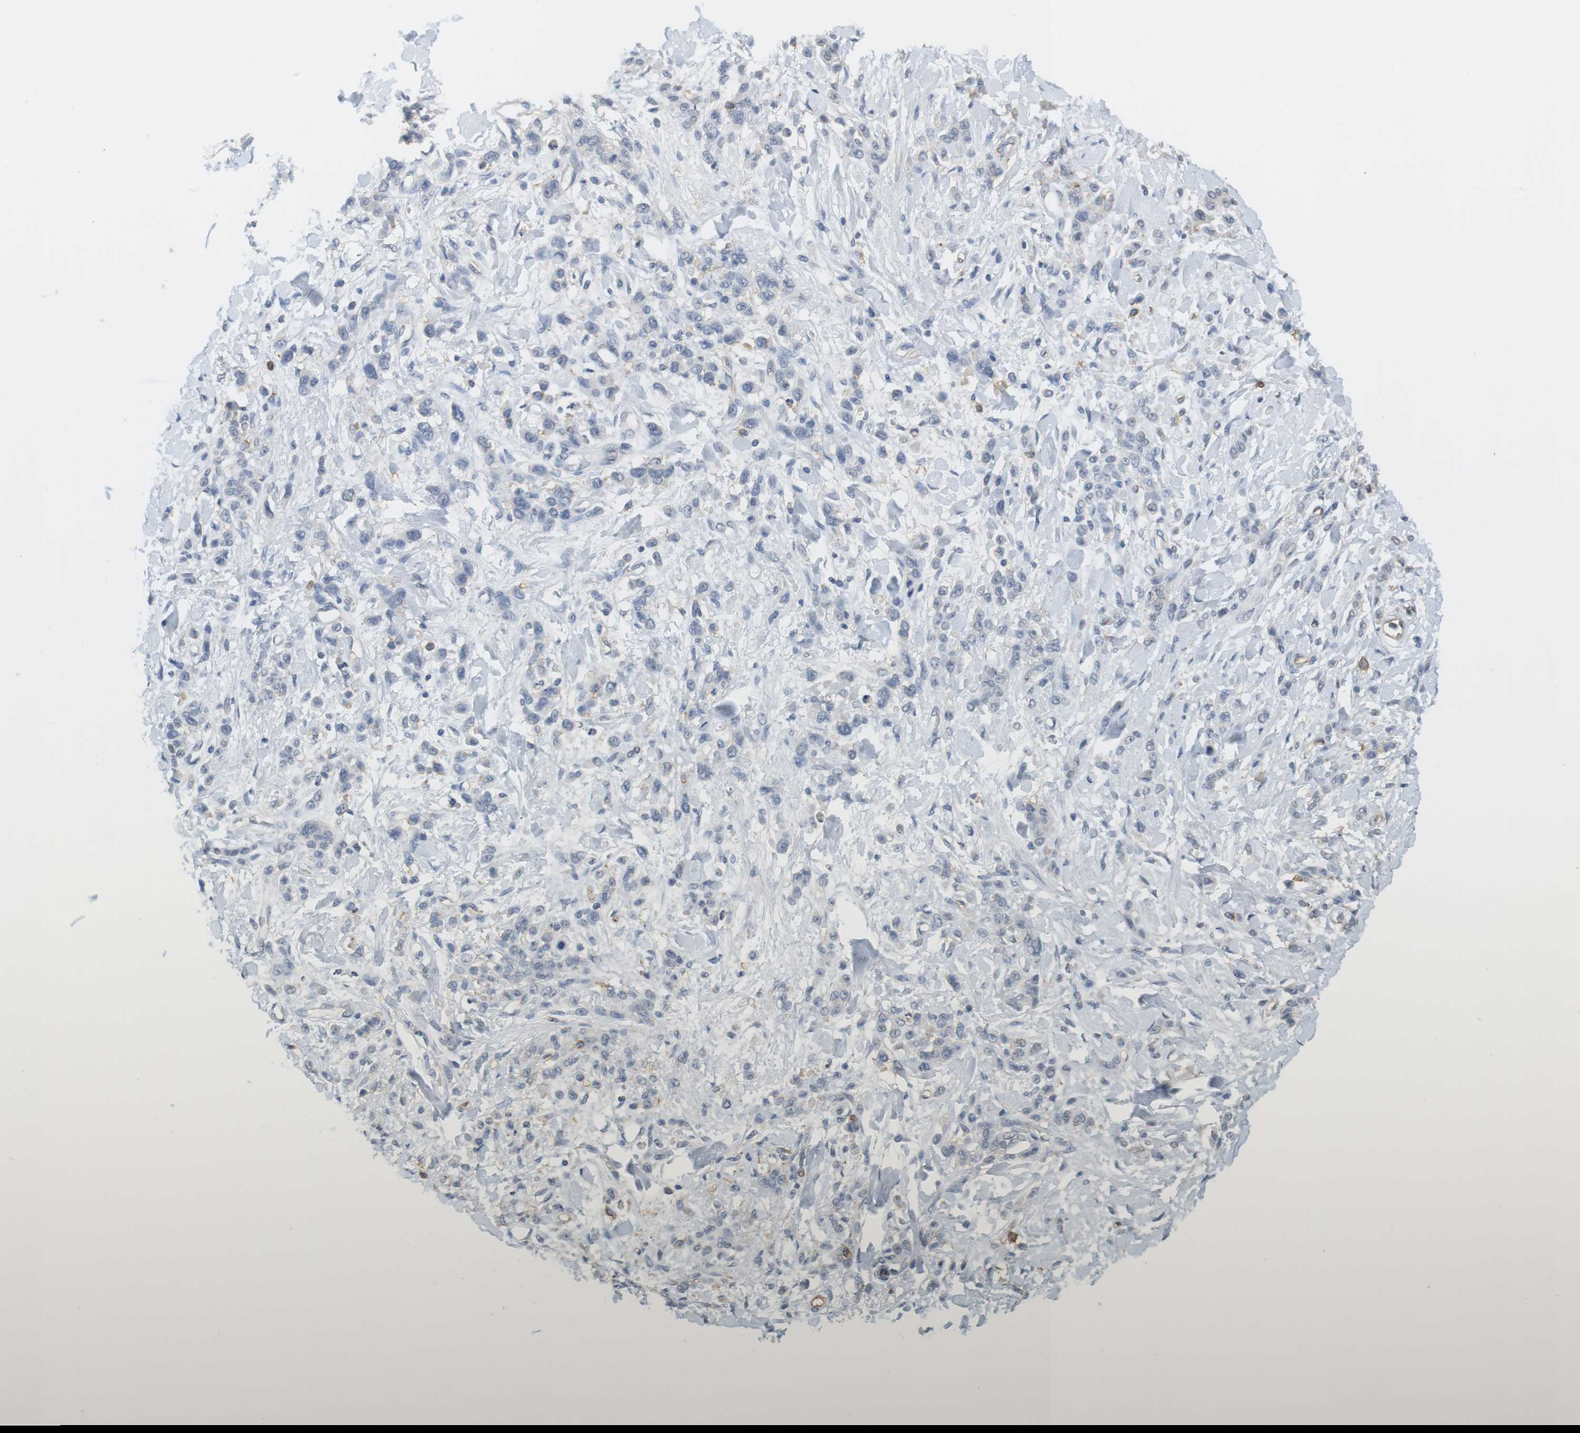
{"staining": {"intensity": "negative", "quantity": "none", "location": "none"}, "tissue": "stomach cancer", "cell_type": "Tumor cells", "image_type": "cancer", "snomed": [{"axis": "morphology", "description": "Normal tissue, NOS"}, {"axis": "morphology", "description": "Adenocarcinoma, NOS"}, {"axis": "topography", "description": "Stomach"}], "caption": "DAB immunohistochemical staining of human stomach cancer reveals no significant staining in tumor cells.", "gene": "OSR1", "patient": {"sex": "male", "age": 82}}